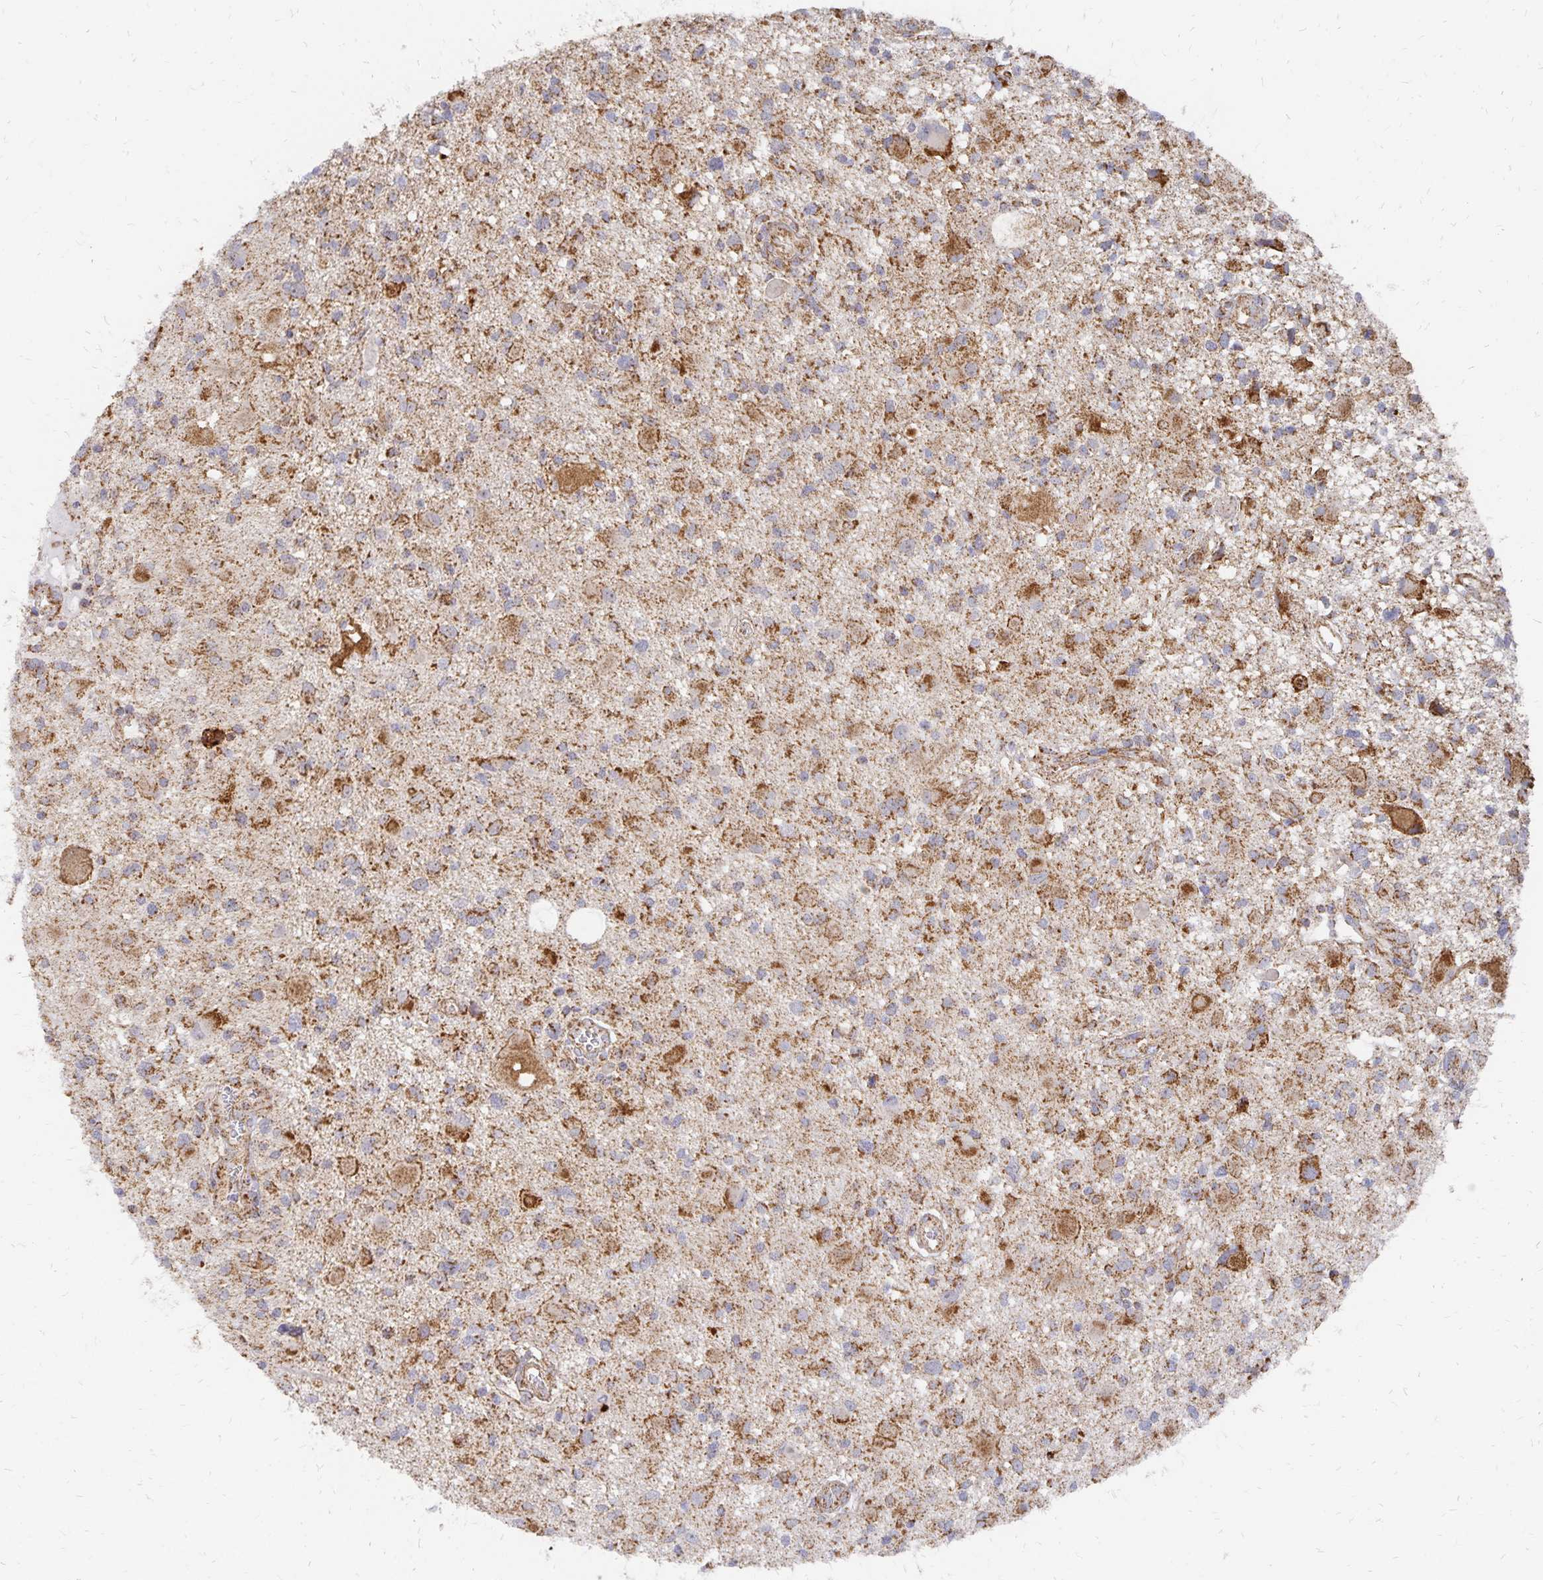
{"staining": {"intensity": "moderate", "quantity": ">75%", "location": "cytoplasmic/membranous"}, "tissue": "glioma", "cell_type": "Tumor cells", "image_type": "cancer", "snomed": [{"axis": "morphology", "description": "Glioma, malignant, High grade"}, {"axis": "topography", "description": "Brain"}], "caption": "Immunohistochemistry photomicrograph of human glioma stained for a protein (brown), which reveals medium levels of moderate cytoplasmic/membranous positivity in approximately >75% of tumor cells.", "gene": "STOML2", "patient": {"sex": "male", "age": 54}}